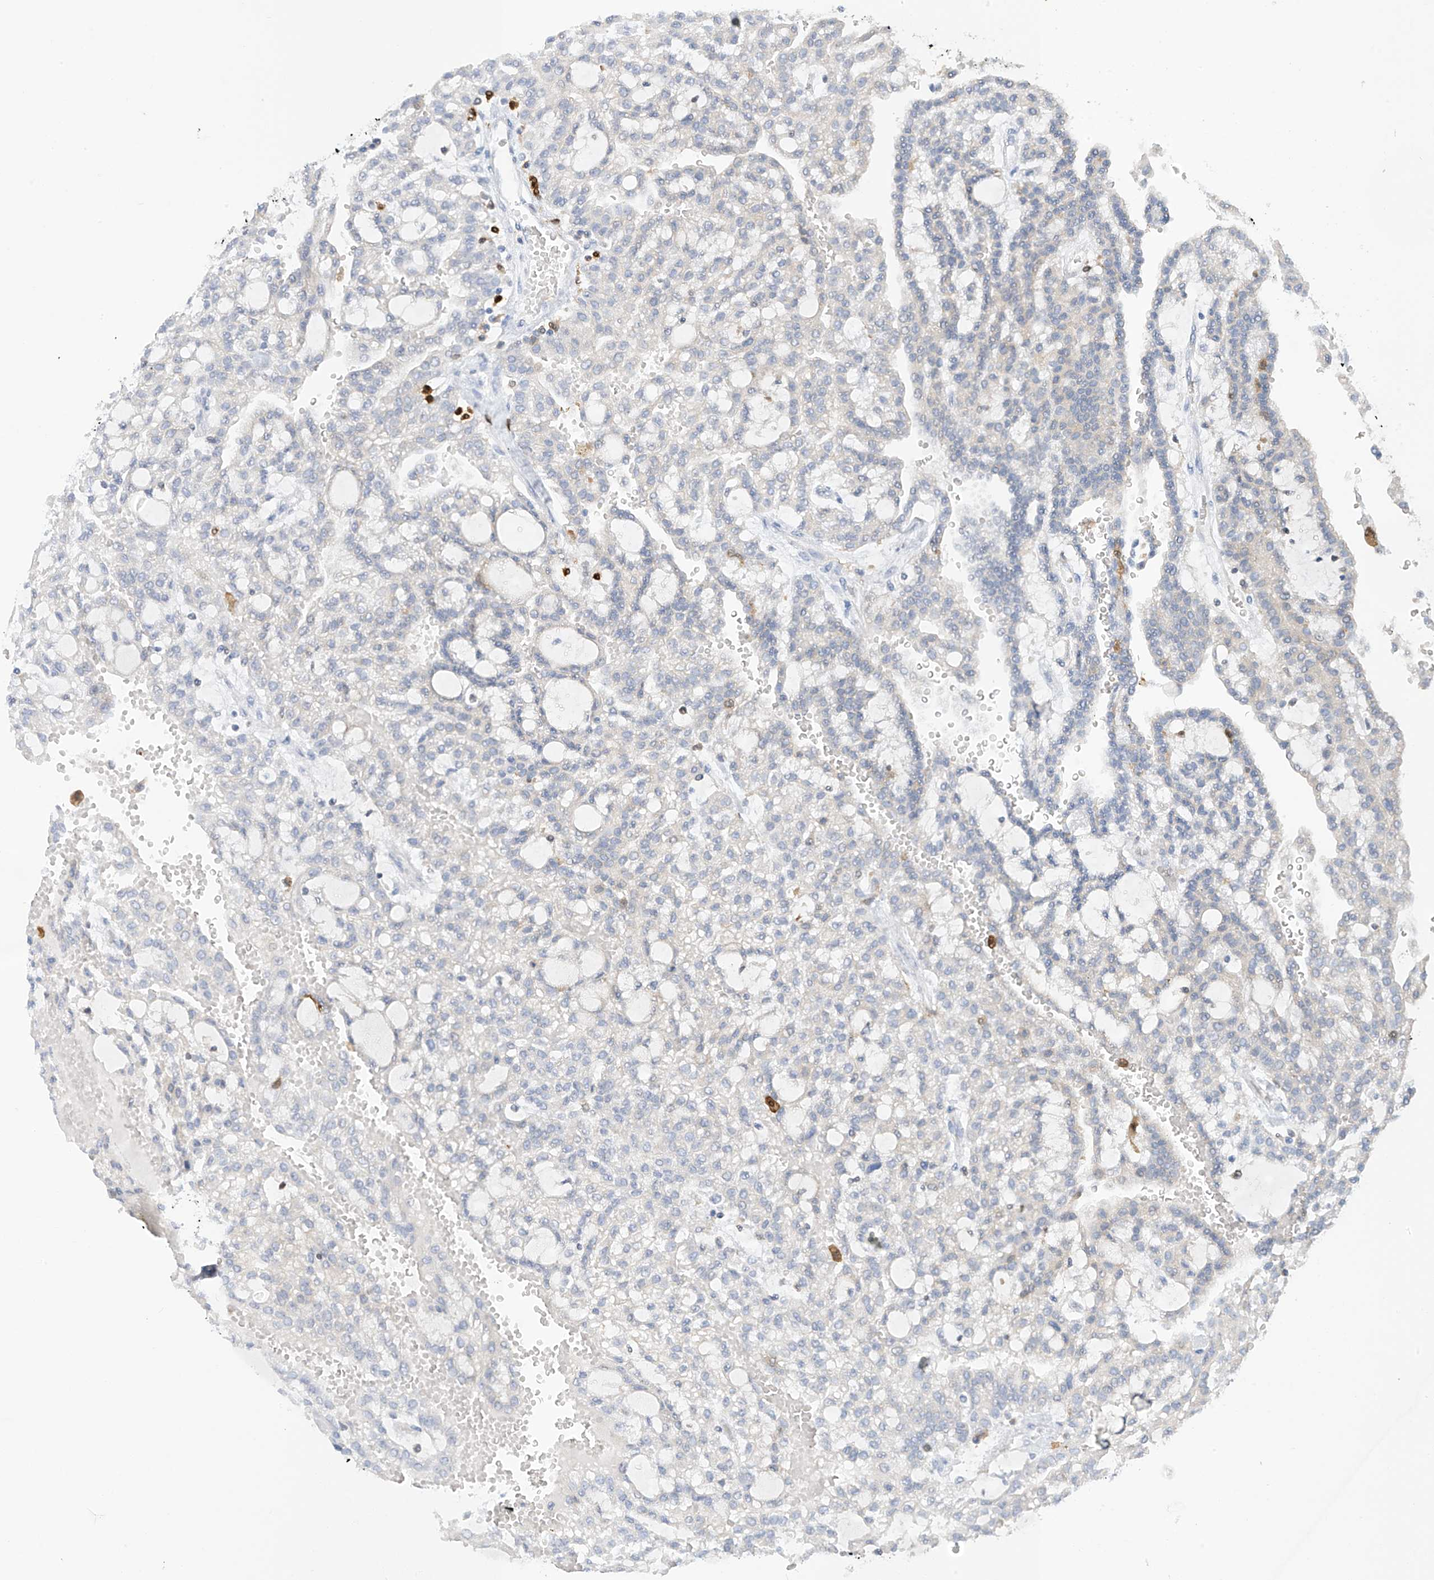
{"staining": {"intensity": "negative", "quantity": "none", "location": "none"}, "tissue": "renal cancer", "cell_type": "Tumor cells", "image_type": "cancer", "snomed": [{"axis": "morphology", "description": "Adenocarcinoma, NOS"}, {"axis": "topography", "description": "Kidney"}], "caption": "Tumor cells show no significant protein staining in adenocarcinoma (renal).", "gene": "TRMT2B", "patient": {"sex": "male", "age": 63}}